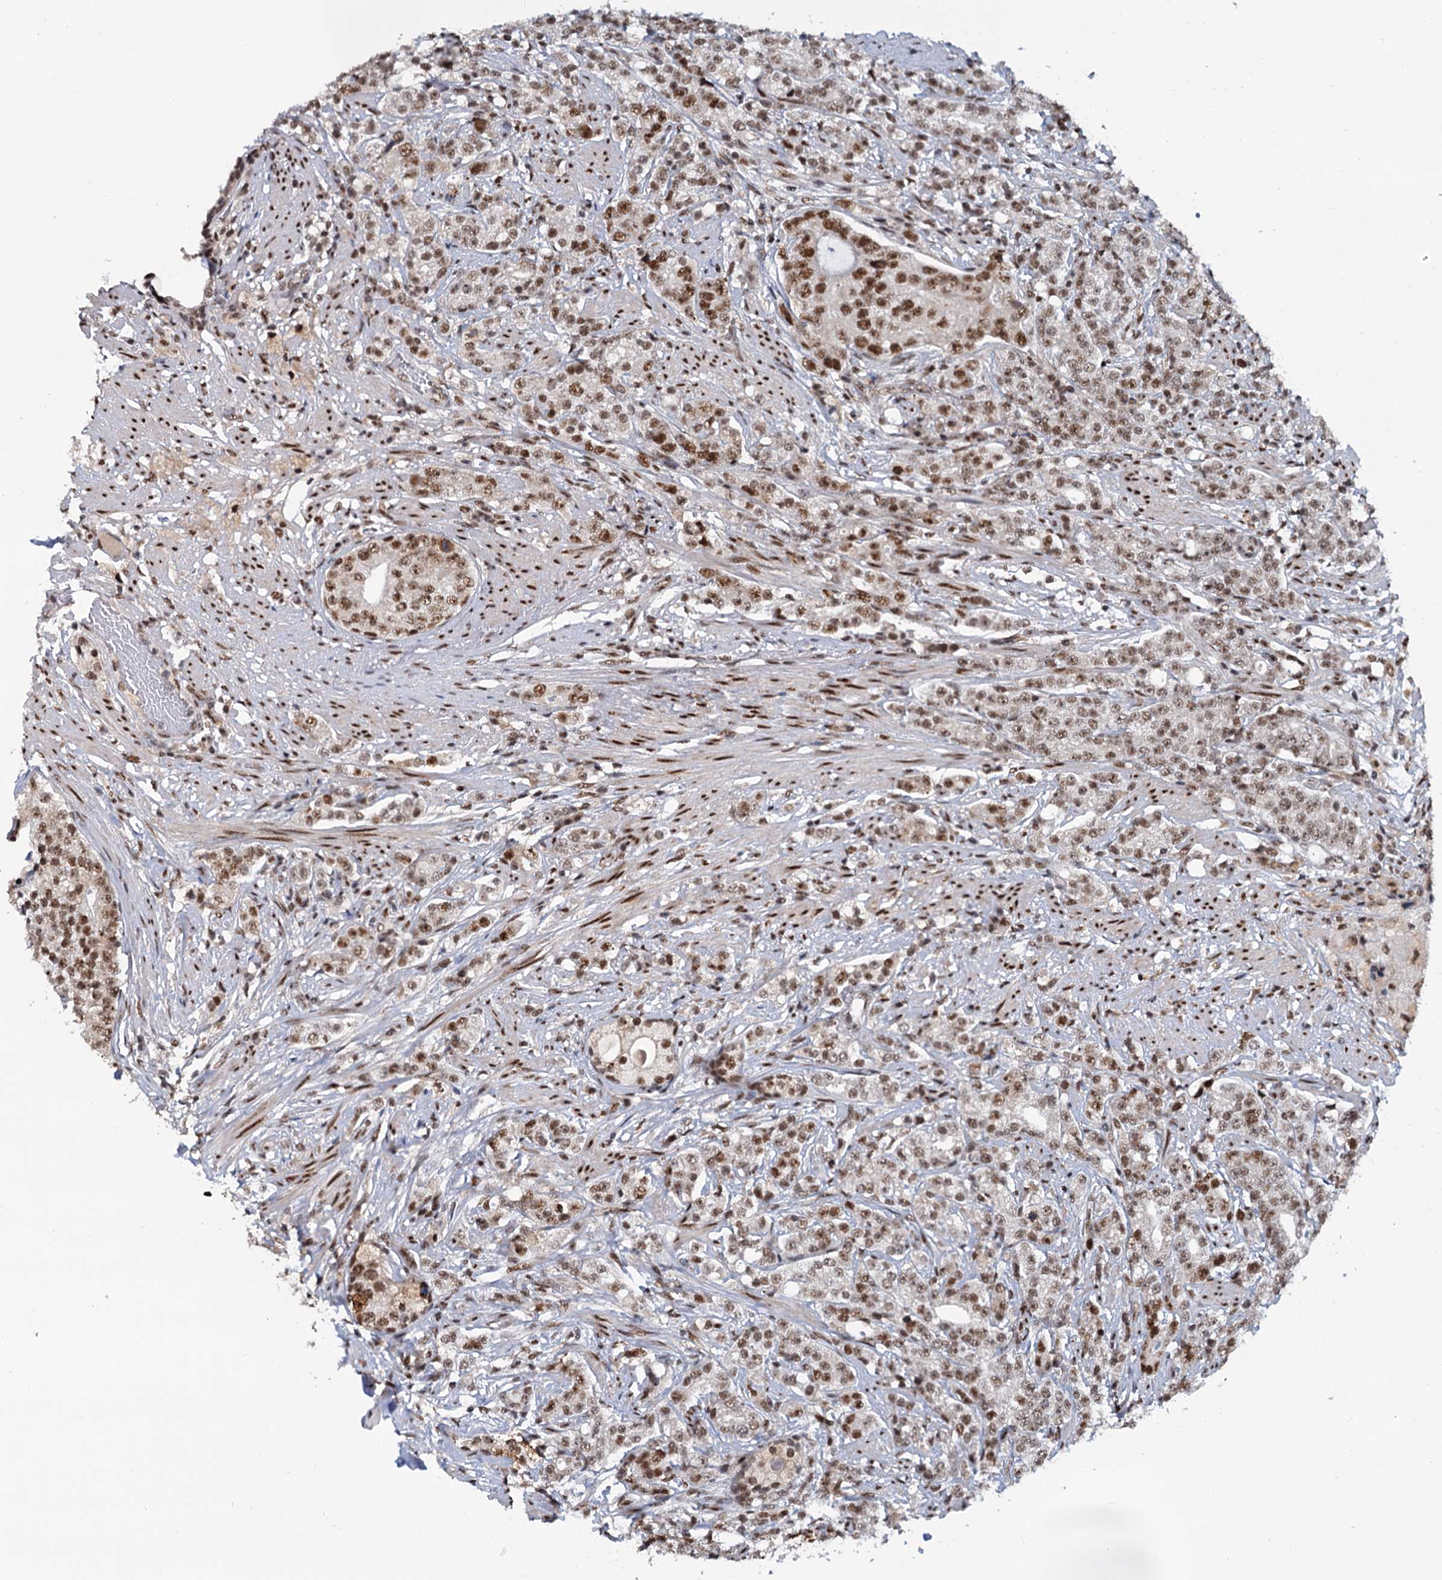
{"staining": {"intensity": "moderate", "quantity": ">75%", "location": "nuclear"}, "tissue": "prostate cancer", "cell_type": "Tumor cells", "image_type": "cancer", "snomed": [{"axis": "morphology", "description": "Adenocarcinoma, High grade"}, {"axis": "topography", "description": "Prostate"}], "caption": "A histopathology image showing moderate nuclear expression in about >75% of tumor cells in prostate cancer (high-grade adenocarcinoma), as visualized by brown immunohistochemical staining.", "gene": "WBP4", "patient": {"sex": "male", "age": 69}}